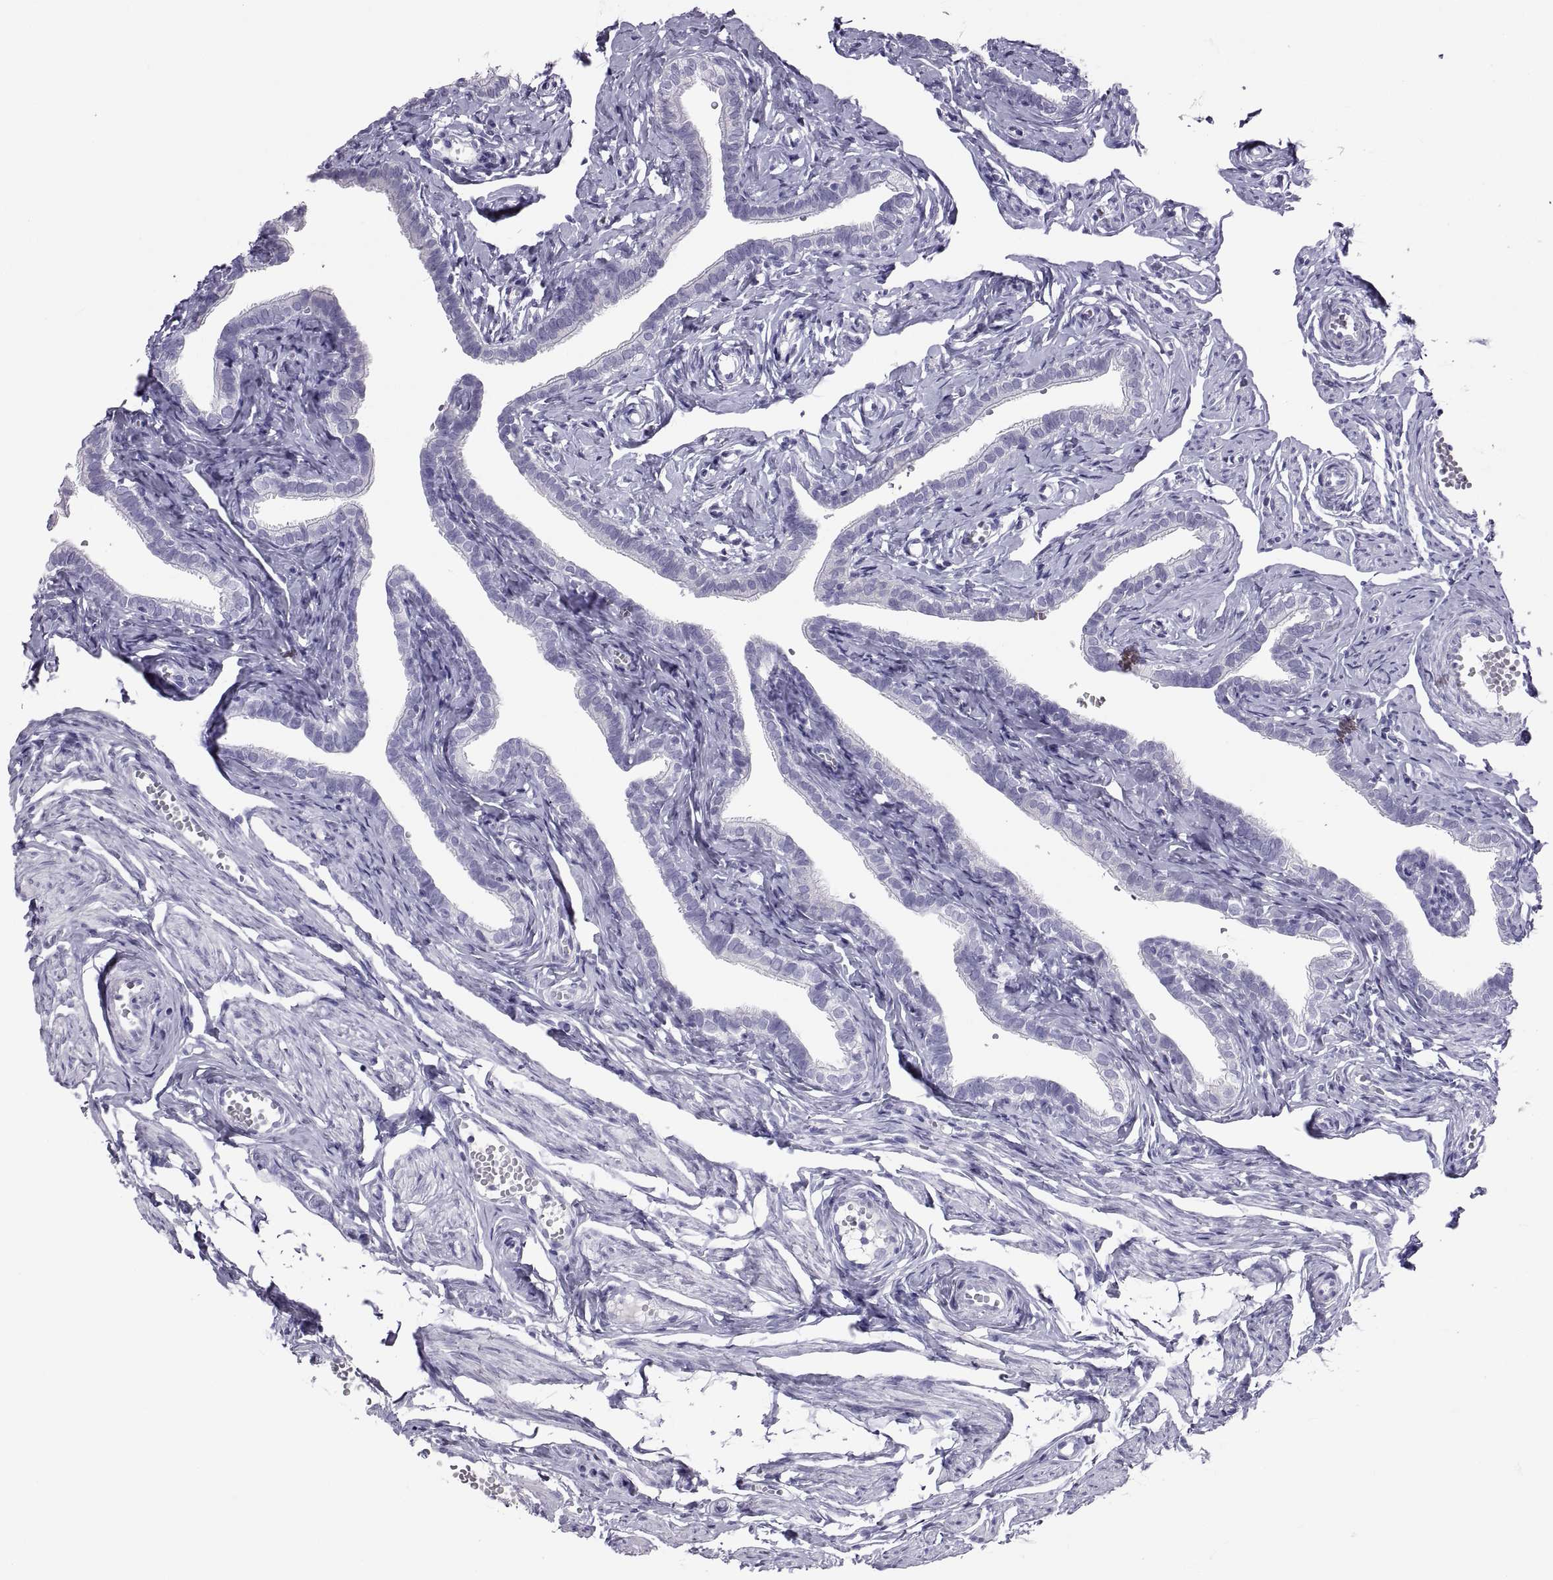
{"staining": {"intensity": "negative", "quantity": "none", "location": "none"}, "tissue": "fallopian tube", "cell_type": "Glandular cells", "image_type": "normal", "snomed": [{"axis": "morphology", "description": "Normal tissue, NOS"}, {"axis": "topography", "description": "Fallopian tube"}], "caption": "This histopathology image is of unremarkable fallopian tube stained with immunohistochemistry (IHC) to label a protein in brown with the nuclei are counter-stained blue. There is no staining in glandular cells. (Immunohistochemistry, brightfield microscopy, high magnification).", "gene": "PCSK1N", "patient": {"sex": "female", "age": 41}}